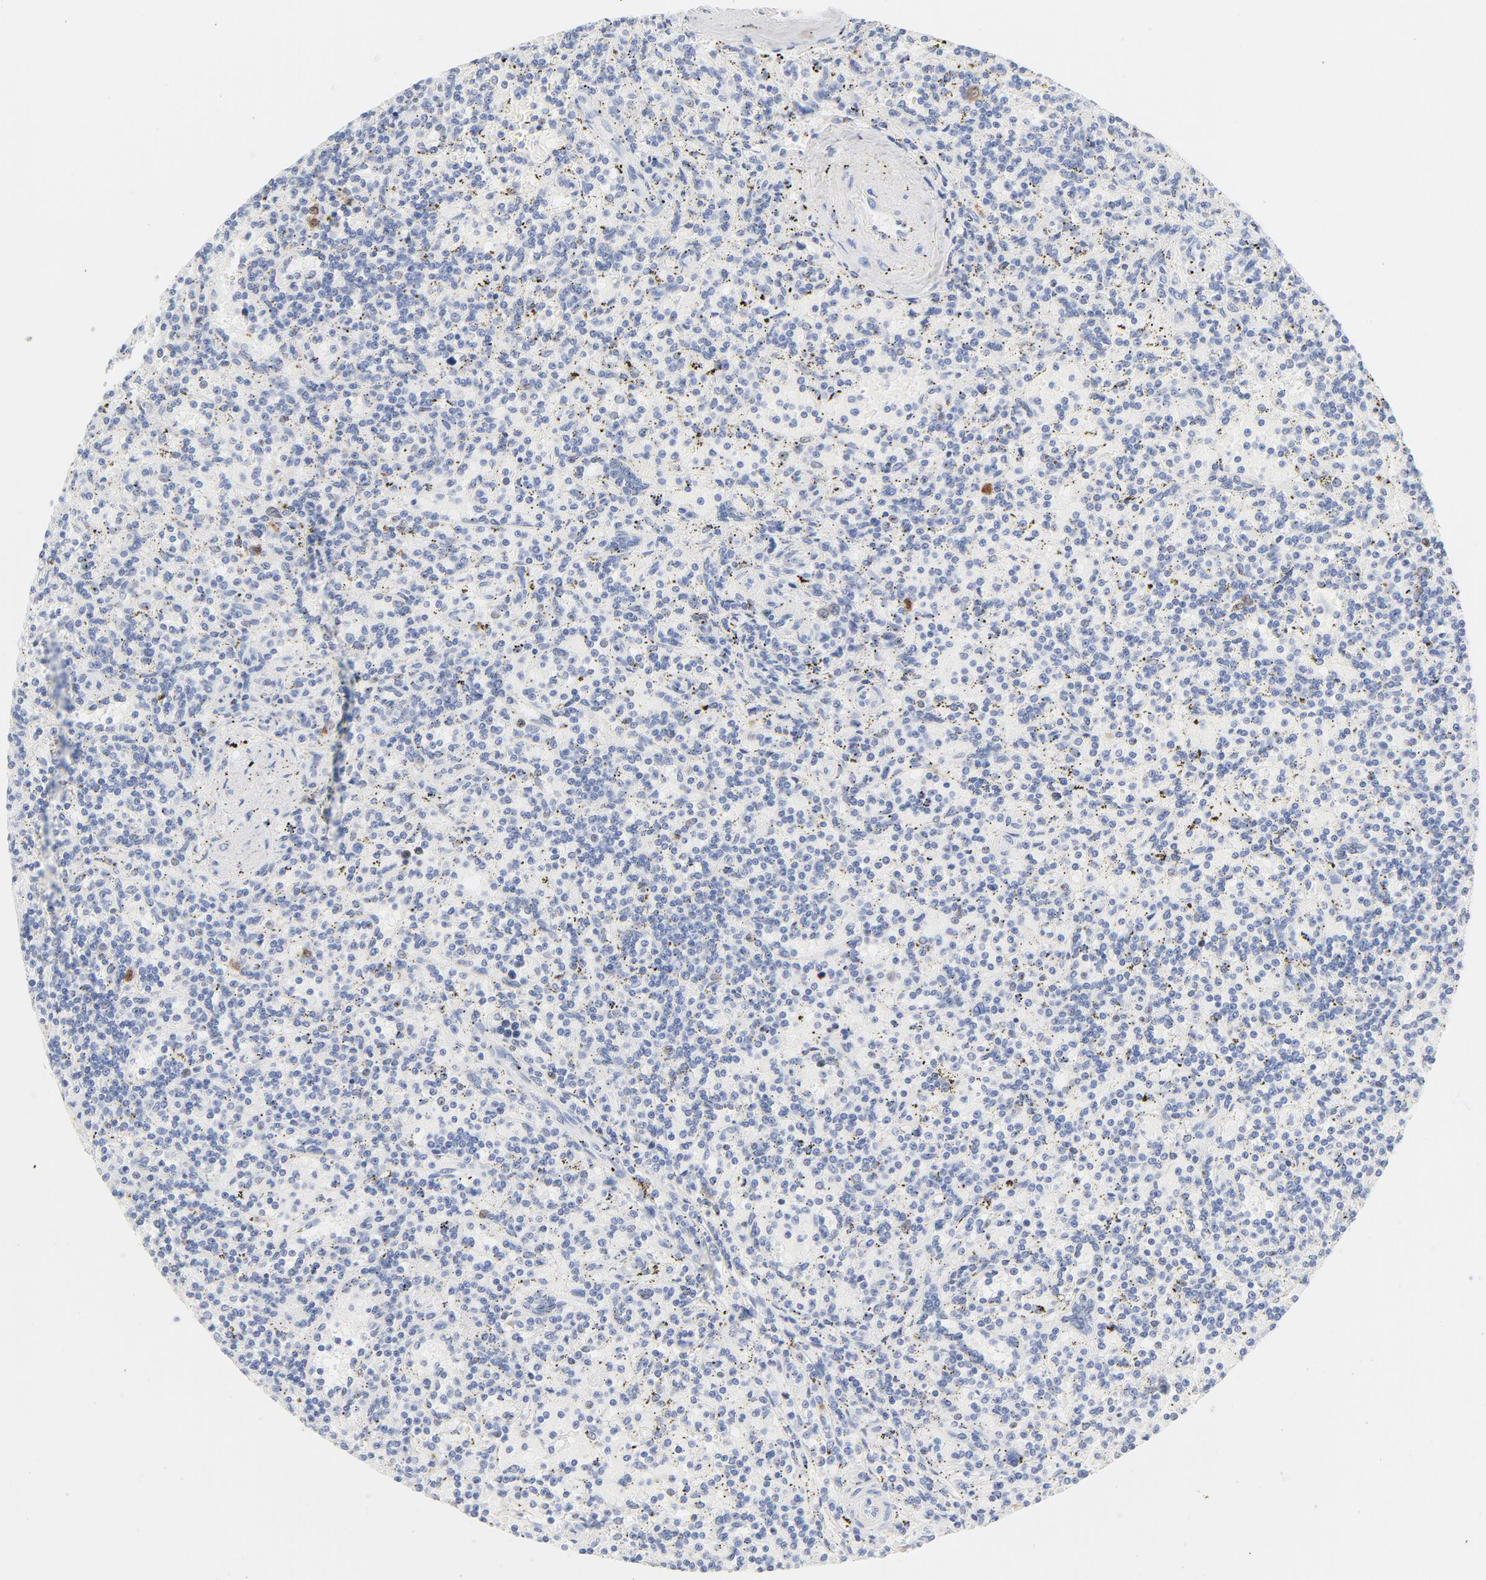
{"staining": {"intensity": "moderate", "quantity": "<25%", "location": "nuclear"}, "tissue": "lymphoma", "cell_type": "Tumor cells", "image_type": "cancer", "snomed": [{"axis": "morphology", "description": "Malignant lymphoma, non-Hodgkin's type, Low grade"}, {"axis": "topography", "description": "Spleen"}], "caption": "DAB immunohistochemical staining of human lymphoma exhibits moderate nuclear protein staining in about <25% of tumor cells.", "gene": "CDC20", "patient": {"sex": "male", "age": 73}}